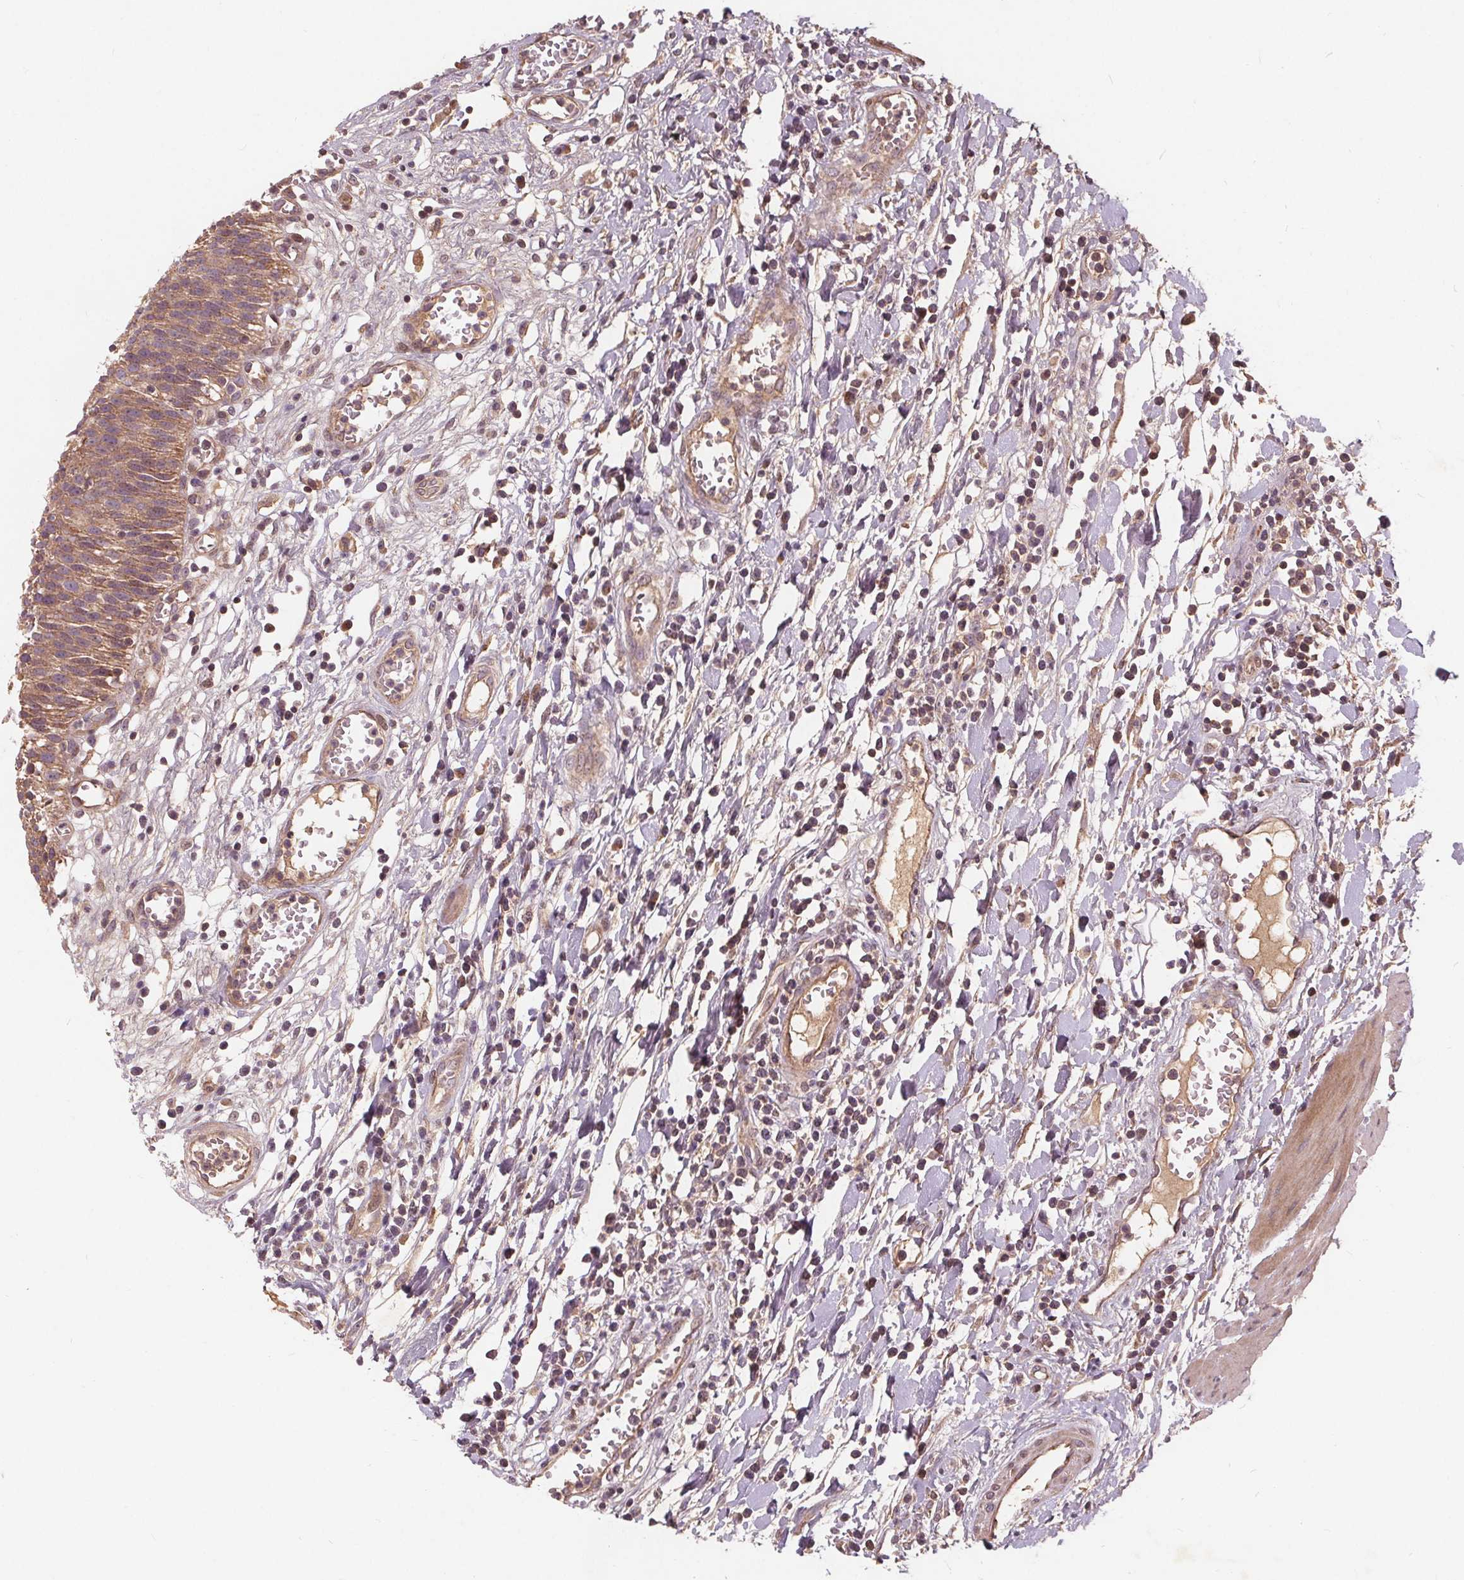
{"staining": {"intensity": "weak", "quantity": ">75%", "location": "cytoplasmic/membranous"}, "tissue": "urinary bladder", "cell_type": "Urothelial cells", "image_type": "normal", "snomed": [{"axis": "morphology", "description": "Normal tissue, NOS"}, {"axis": "topography", "description": "Urinary bladder"}], "caption": "Protein expression analysis of normal human urinary bladder reveals weak cytoplasmic/membranous positivity in about >75% of urothelial cells. Nuclei are stained in blue.", "gene": "CSNK1G2", "patient": {"sex": "male", "age": 64}}